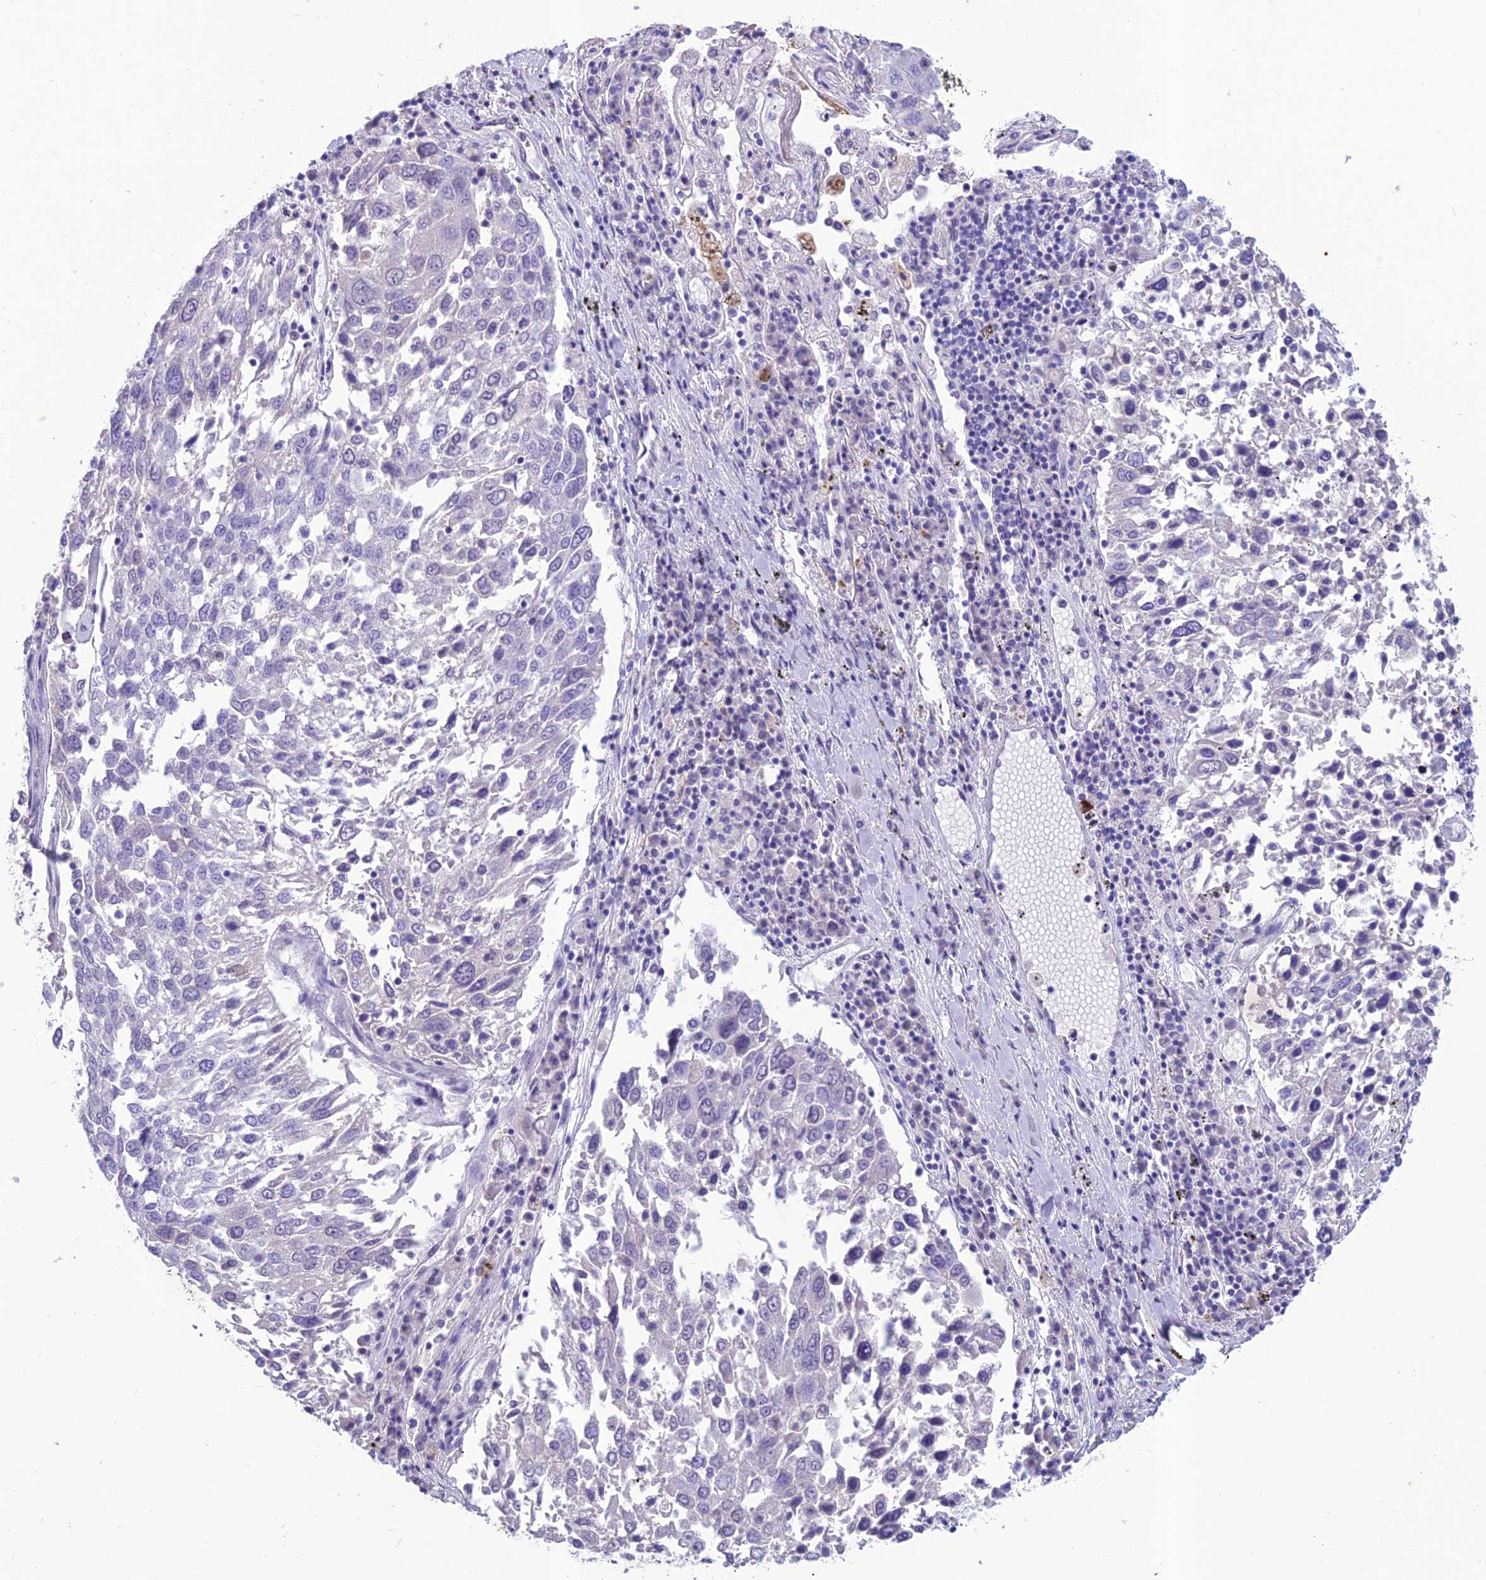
{"staining": {"intensity": "negative", "quantity": "none", "location": "none"}, "tissue": "lung cancer", "cell_type": "Tumor cells", "image_type": "cancer", "snomed": [{"axis": "morphology", "description": "Squamous cell carcinoma, NOS"}, {"axis": "topography", "description": "Lung"}], "caption": "Immunohistochemistry (IHC) photomicrograph of squamous cell carcinoma (lung) stained for a protein (brown), which displays no staining in tumor cells. The staining is performed using DAB (3,3'-diaminobenzidine) brown chromogen with nuclei counter-stained in using hematoxylin.", "gene": "IFT172", "patient": {"sex": "male", "age": 65}}